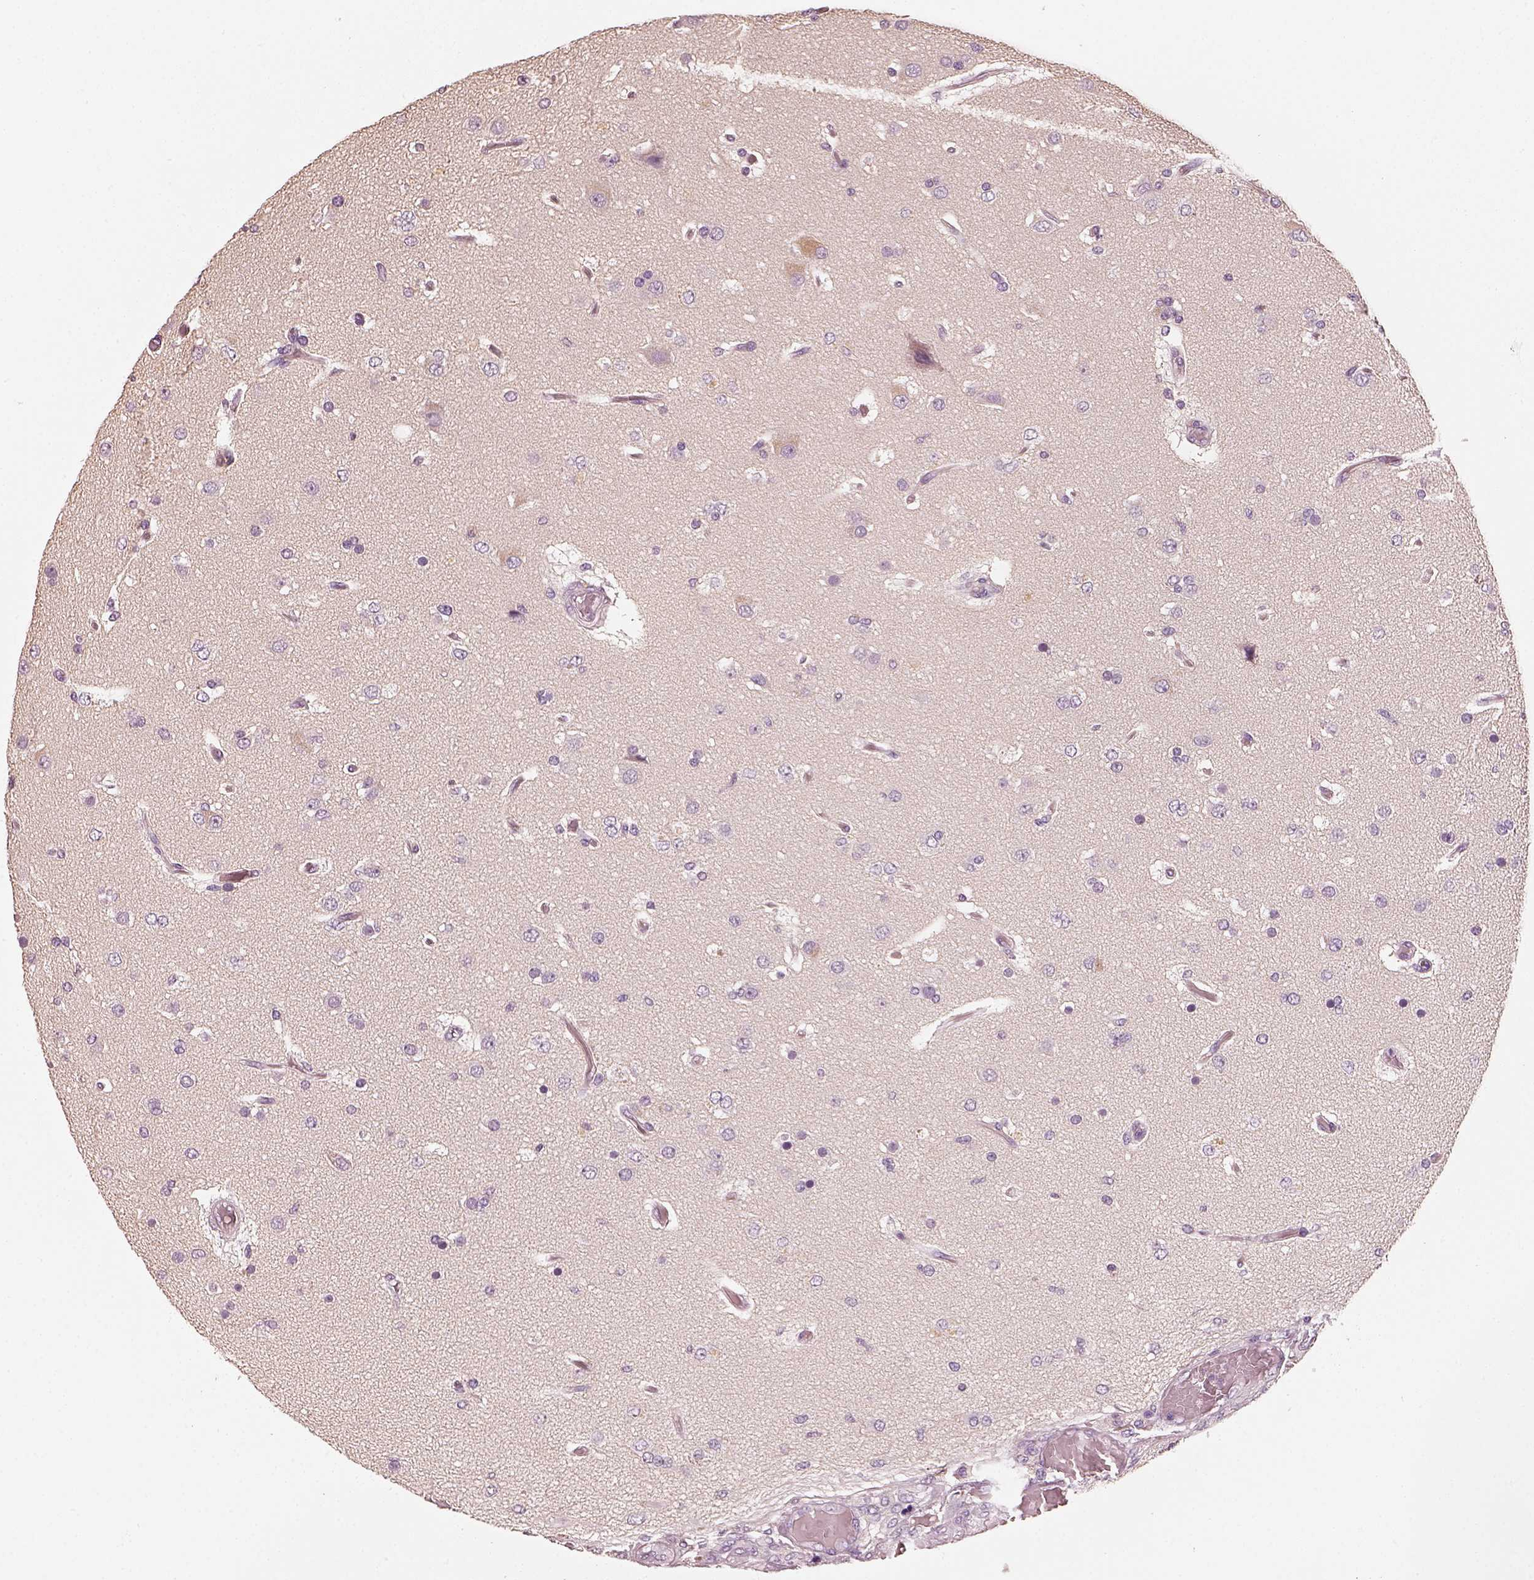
{"staining": {"intensity": "negative", "quantity": "none", "location": "none"}, "tissue": "glioma", "cell_type": "Tumor cells", "image_type": "cancer", "snomed": [{"axis": "morphology", "description": "Glioma, malignant, High grade"}, {"axis": "topography", "description": "Brain"}], "caption": "Immunohistochemistry micrograph of neoplastic tissue: high-grade glioma (malignant) stained with DAB reveals no significant protein positivity in tumor cells. (DAB IHC with hematoxylin counter stain).", "gene": "RS1", "patient": {"sex": "female", "age": 63}}